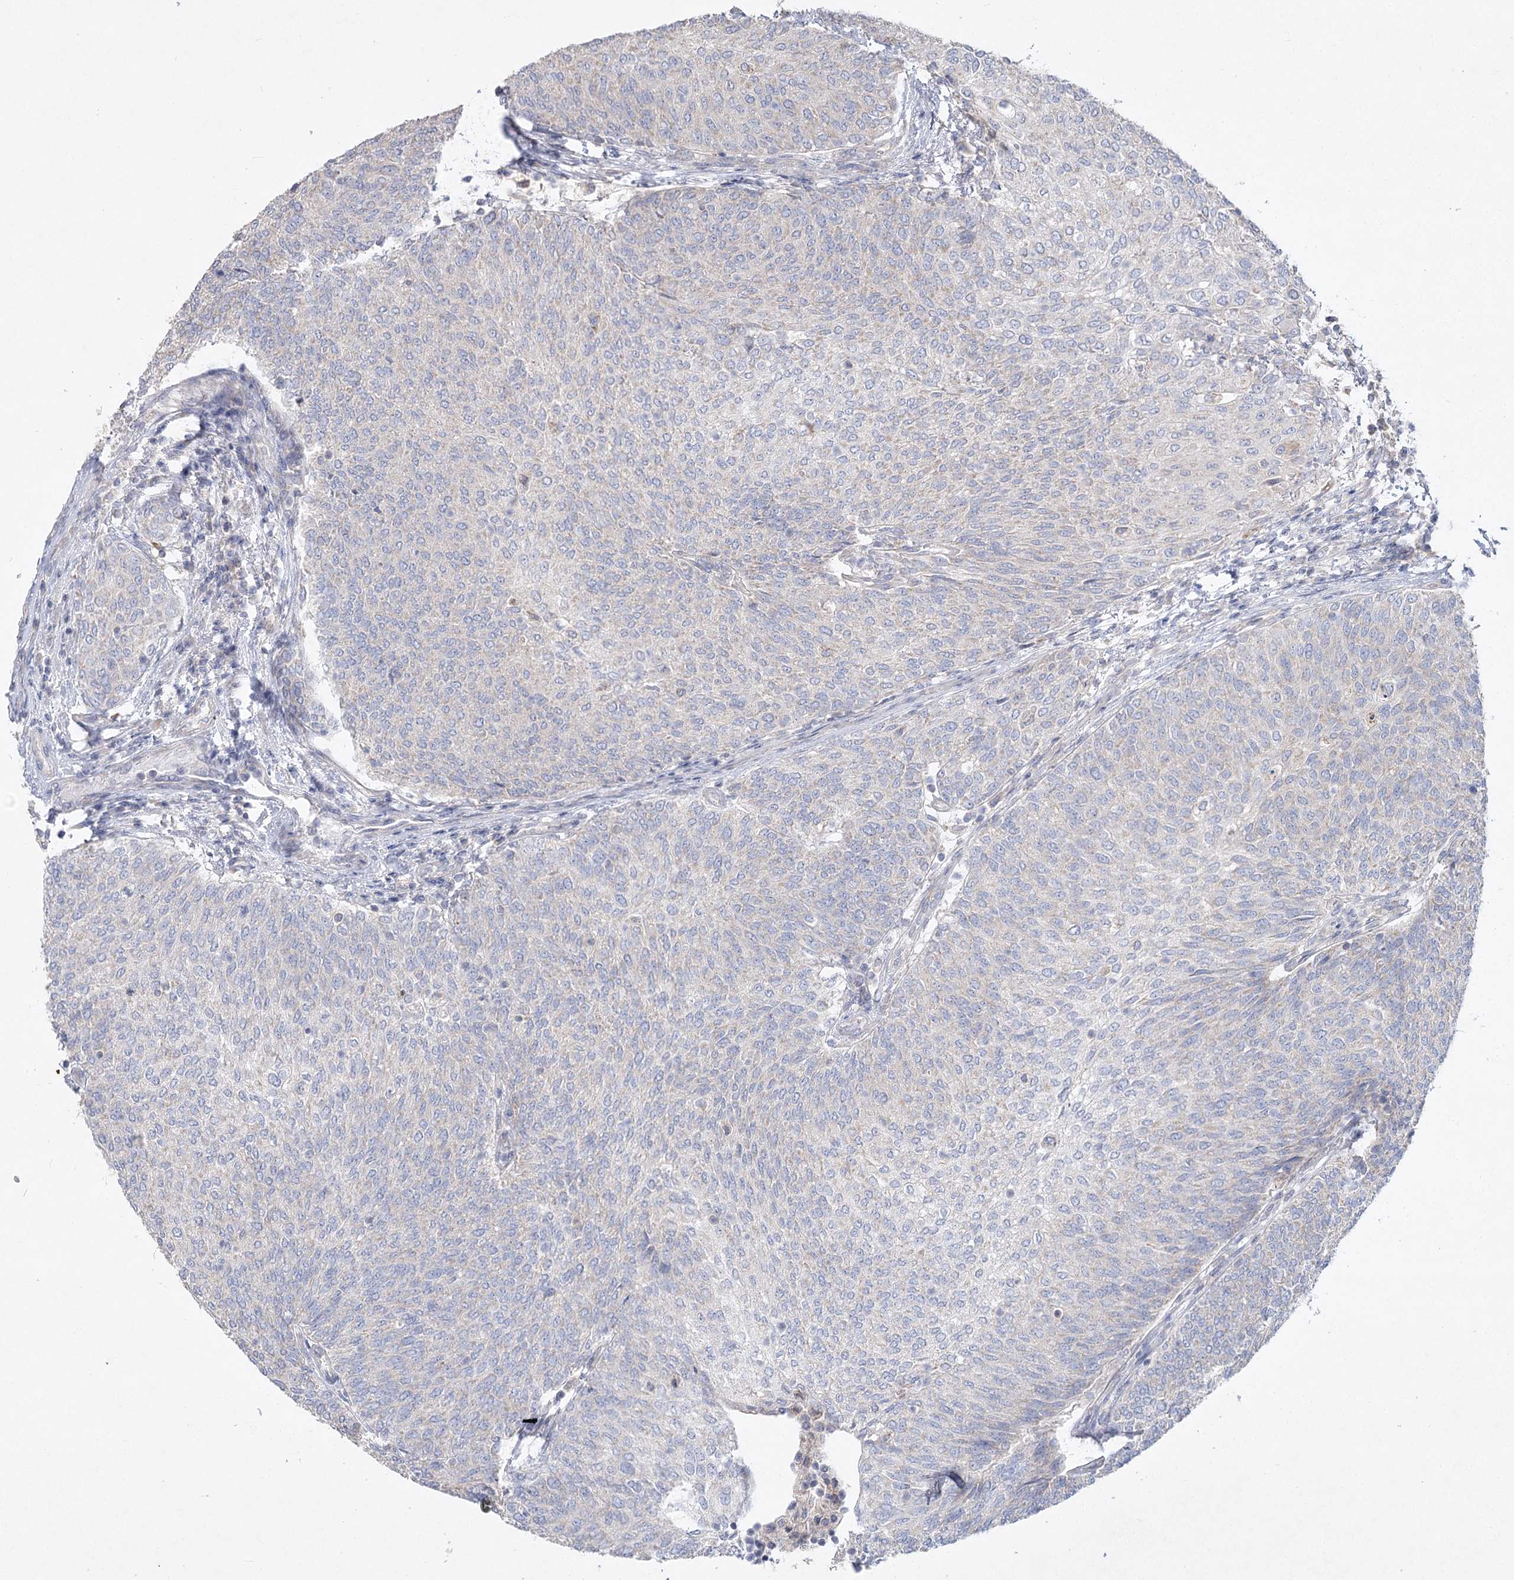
{"staining": {"intensity": "negative", "quantity": "none", "location": "none"}, "tissue": "urothelial cancer", "cell_type": "Tumor cells", "image_type": "cancer", "snomed": [{"axis": "morphology", "description": "Urothelial carcinoma, Low grade"}, {"axis": "topography", "description": "Urinary bladder"}], "caption": "A high-resolution histopathology image shows IHC staining of urothelial carcinoma (low-grade), which demonstrates no significant staining in tumor cells.", "gene": "TMEM187", "patient": {"sex": "female", "age": 79}}